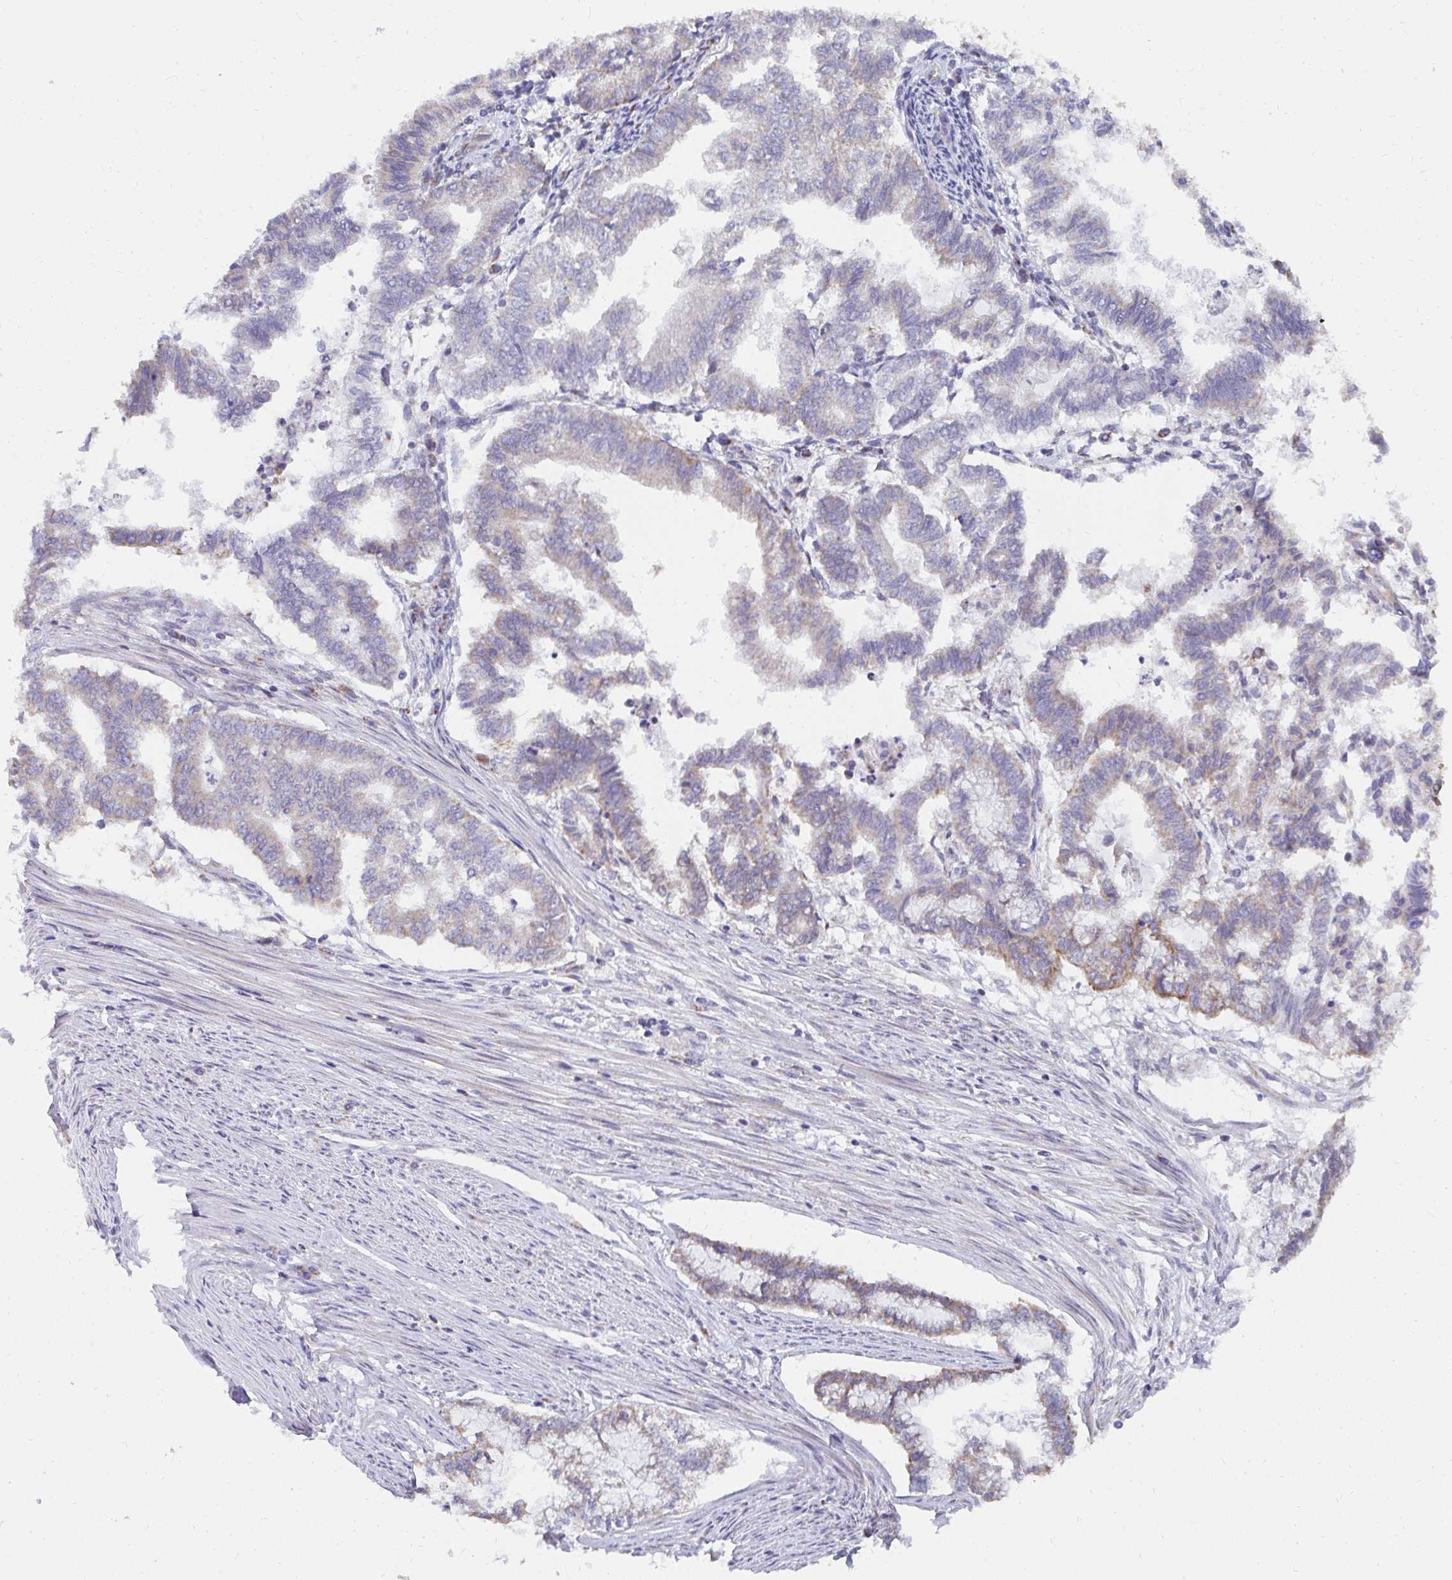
{"staining": {"intensity": "weak", "quantity": "25%-75%", "location": "cytoplasmic/membranous"}, "tissue": "endometrial cancer", "cell_type": "Tumor cells", "image_type": "cancer", "snomed": [{"axis": "morphology", "description": "Adenocarcinoma, NOS"}, {"axis": "topography", "description": "Endometrium"}], "caption": "This is an image of immunohistochemistry (IHC) staining of adenocarcinoma (endometrial), which shows weak staining in the cytoplasmic/membranous of tumor cells.", "gene": "PC", "patient": {"sex": "female", "age": 79}}